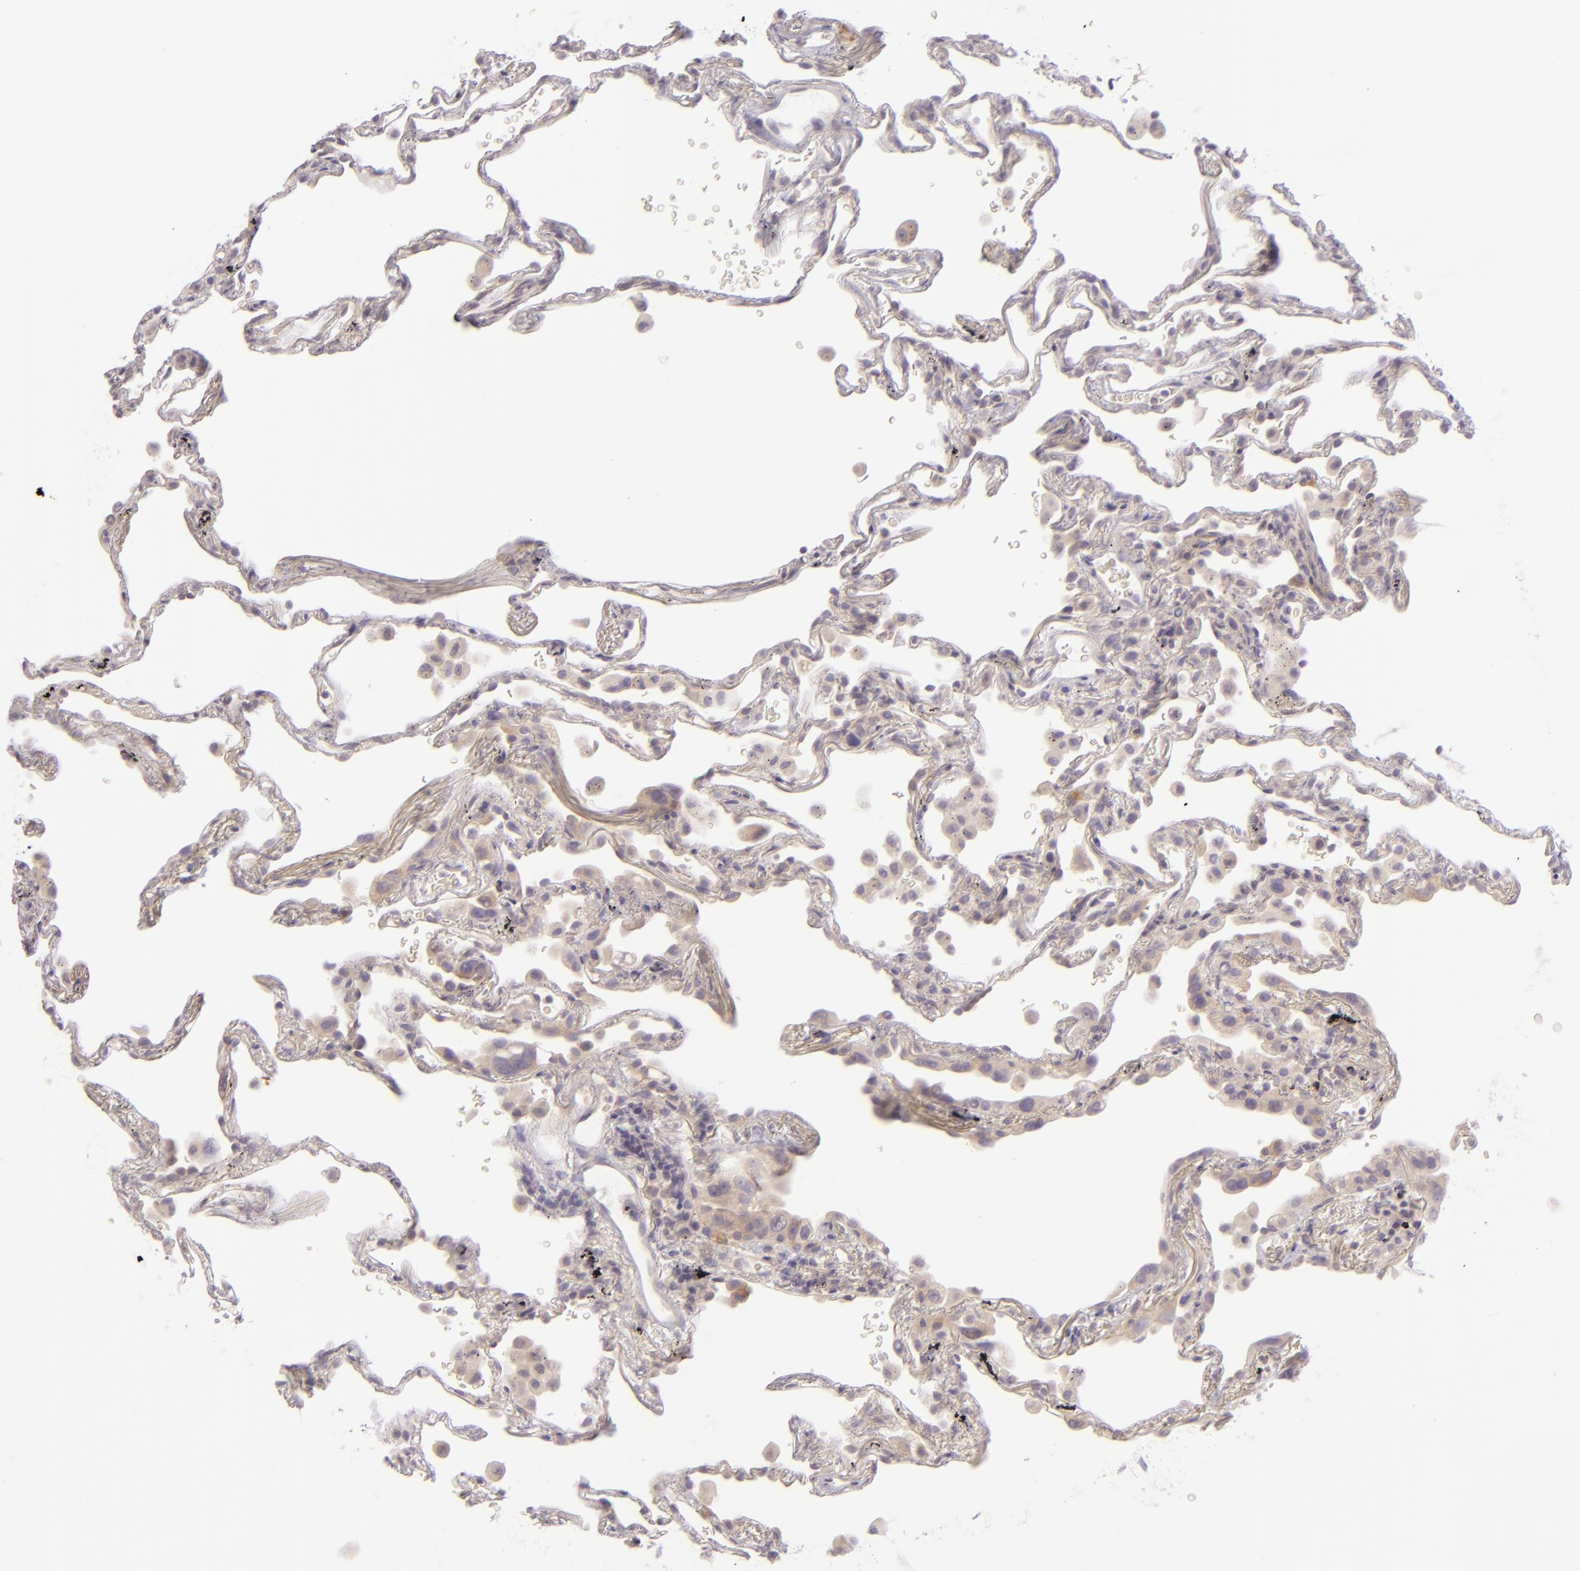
{"staining": {"intensity": "negative", "quantity": "none", "location": "none"}, "tissue": "lung", "cell_type": "Alveolar cells", "image_type": "normal", "snomed": [{"axis": "morphology", "description": "Normal tissue, NOS"}, {"axis": "morphology", "description": "Inflammation, NOS"}, {"axis": "topography", "description": "Lung"}], "caption": "A high-resolution micrograph shows immunohistochemistry (IHC) staining of unremarkable lung, which exhibits no significant staining in alveolar cells.", "gene": "ZC3H7B", "patient": {"sex": "male", "age": 69}}